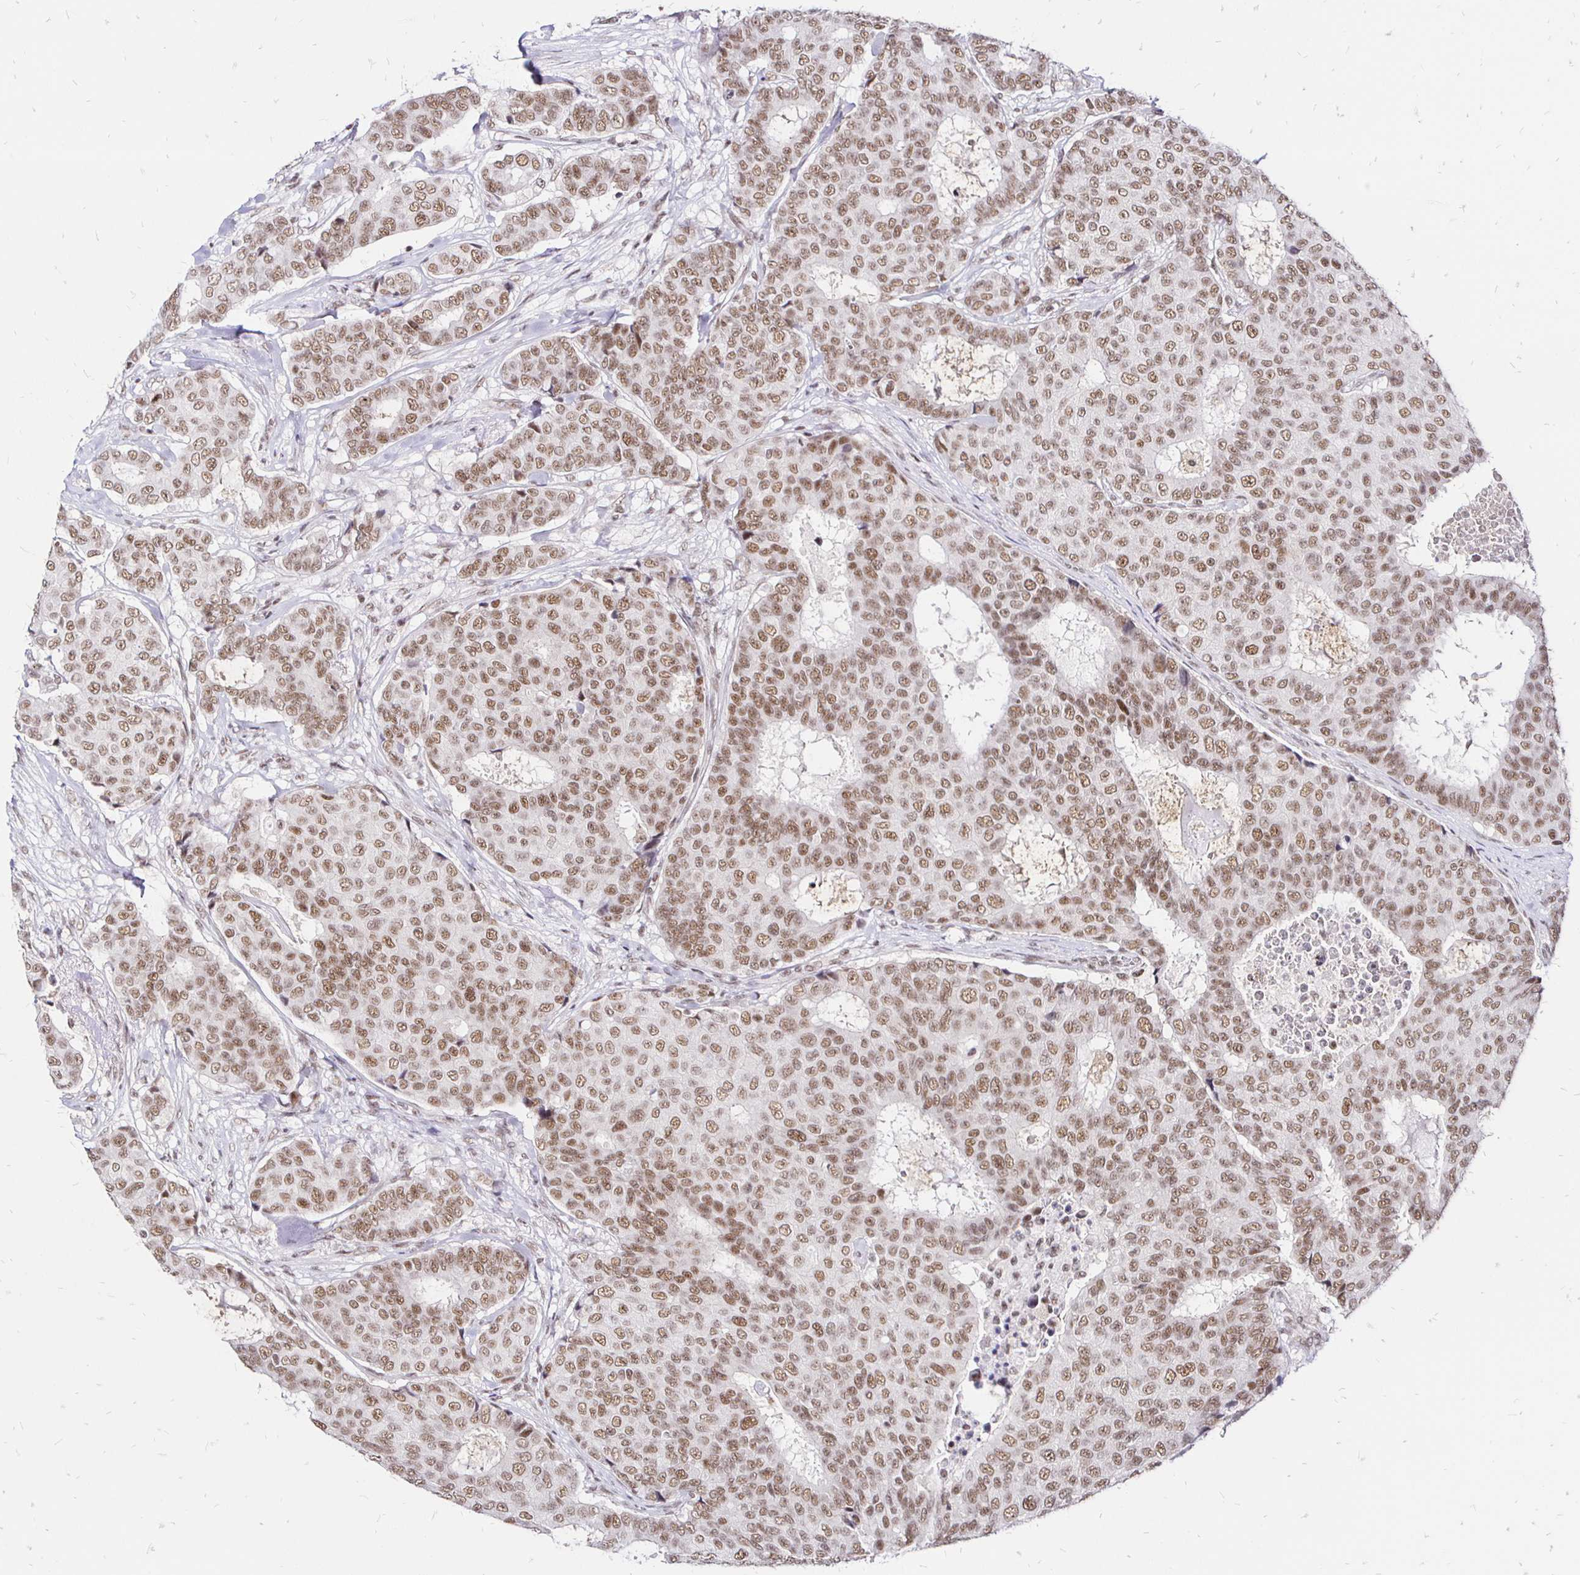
{"staining": {"intensity": "moderate", "quantity": ">75%", "location": "nuclear"}, "tissue": "breast cancer", "cell_type": "Tumor cells", "image_type": "cancer", "snomed": [{"axis": "morphology", "description": "Duct carcinoma"}, {"axis": "topography", "description": "Breast"}], "caption": "The immunohistochemical stain labels moderate nuclear staining in tumor cells of breast cancer (invasive ductal carcinoma) tissue. Nuclei are stained in blue.", "gene": "SIN3A", "patient": {"sex": "female", "age": 75}}